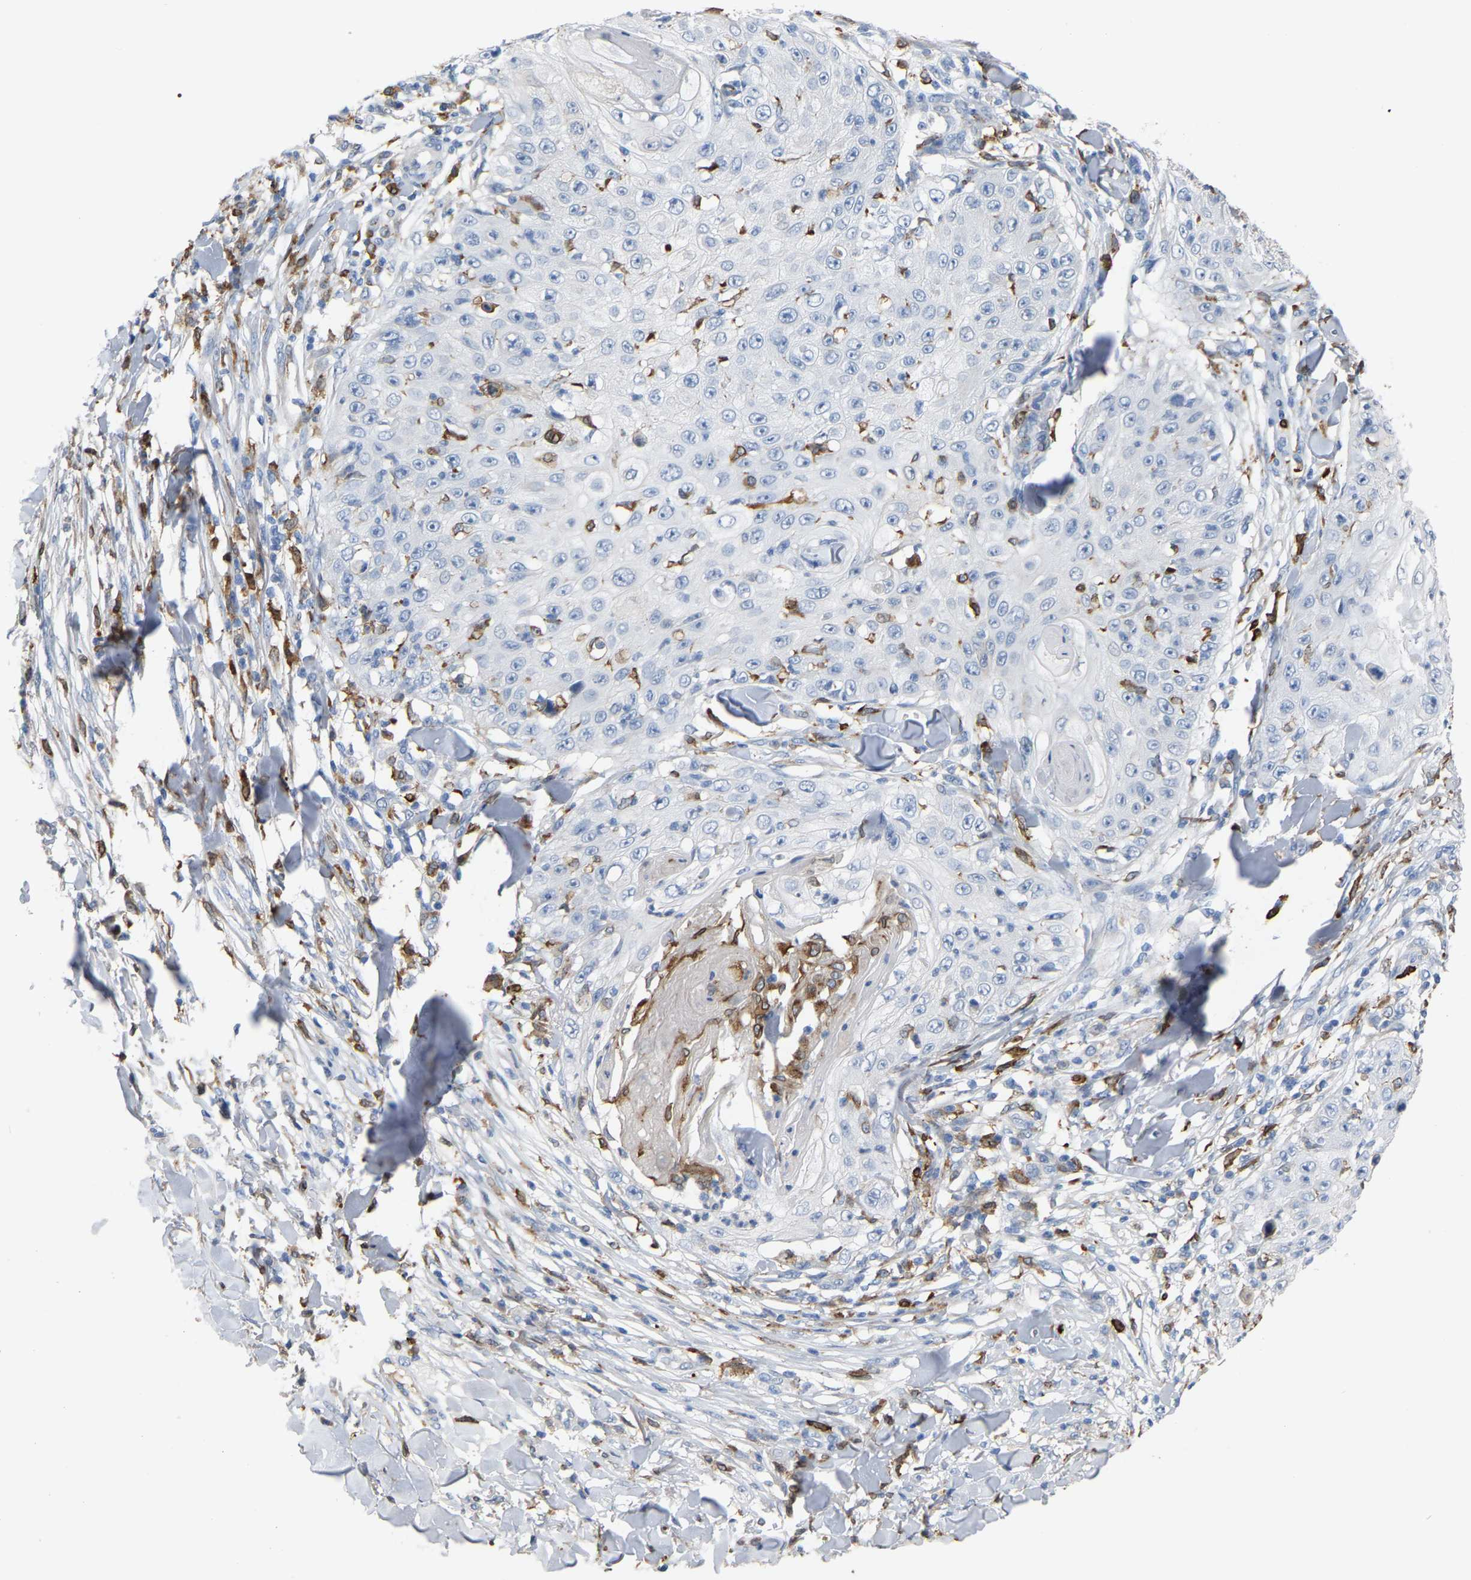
{"staining": {"intensity": "negative", "quantity": "none", "location": "none"}, "tissue": "skin cancer", "cell_type": "Tumor cells", "image_type": "cancer", "snomed": [{"axis": "morphology", "description": "Squamous cell carcinoma, NOS"}, {"axis": "topography", "description": "Skin"}], "caption": "Tumor cells show no significant protein staining in skin cancer.", "gene": "PTGS1", "patient": {"sex": "male", "age": 86}}